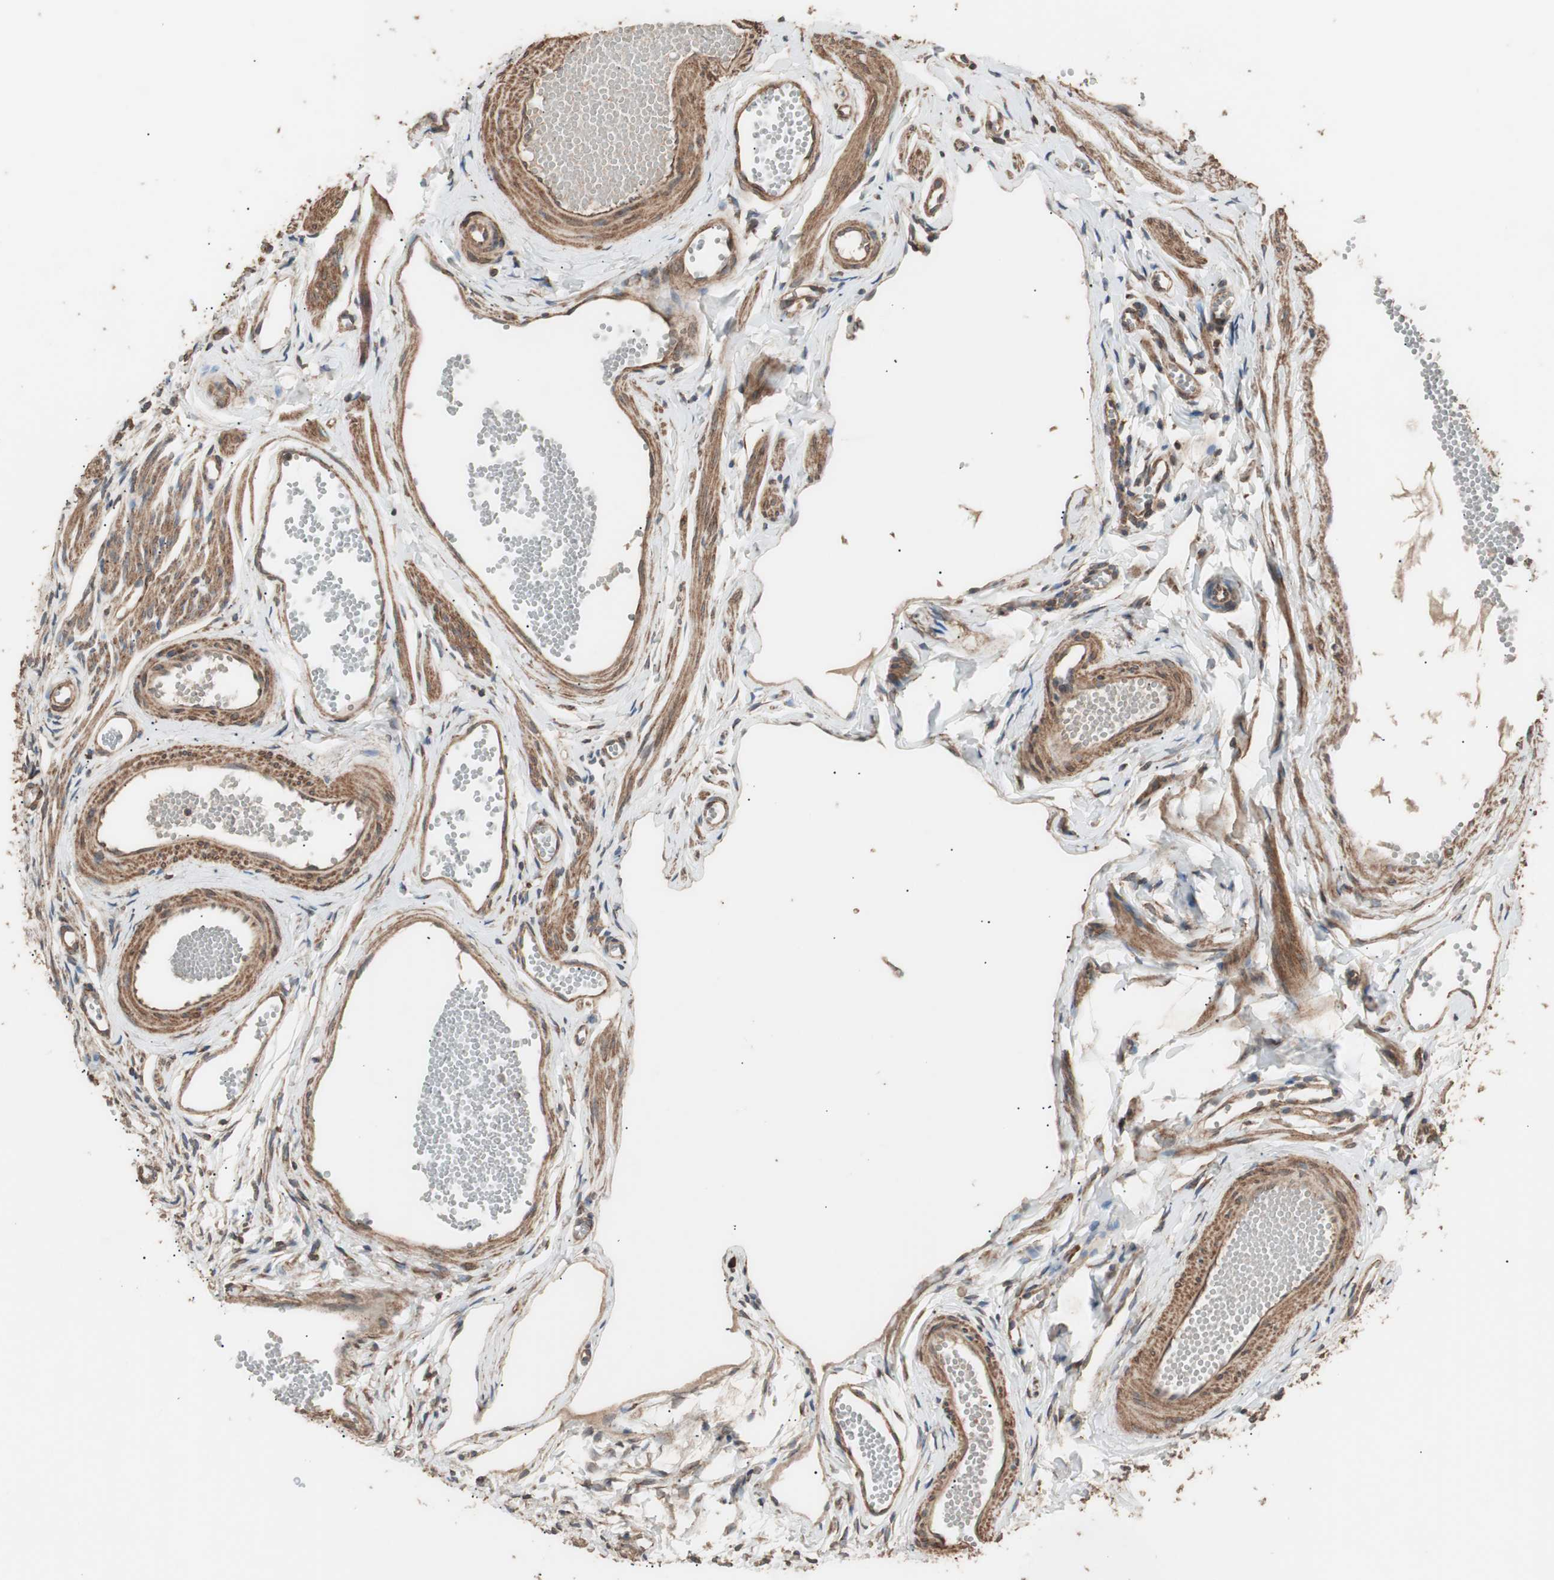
{"staining": {"intensity": "moderate", "quantity": ">75%", "location": "cytoplasmic/membranous"}, "tissue": "fallopian tube", "cell_type": "Glandular cells", "image_type": "normal", "snomed": [{"axis": "morphology", "description": "Normal tissue, NOS"}, {"axis": "topography", "description": "Fallopian tube"}, {"axis": "topography", "description": "Placenta"}], "caption": "The histopathology image exhibits staining of benign fallopian tube, revealing moderate cytoplasmic/membranous protein staining (brown color) within glandular cells. The protein is shown in brown color, while the nuclei are stained blue.", "gene": "LZTS1", "patient": {"sex": "female", "age": 34}}